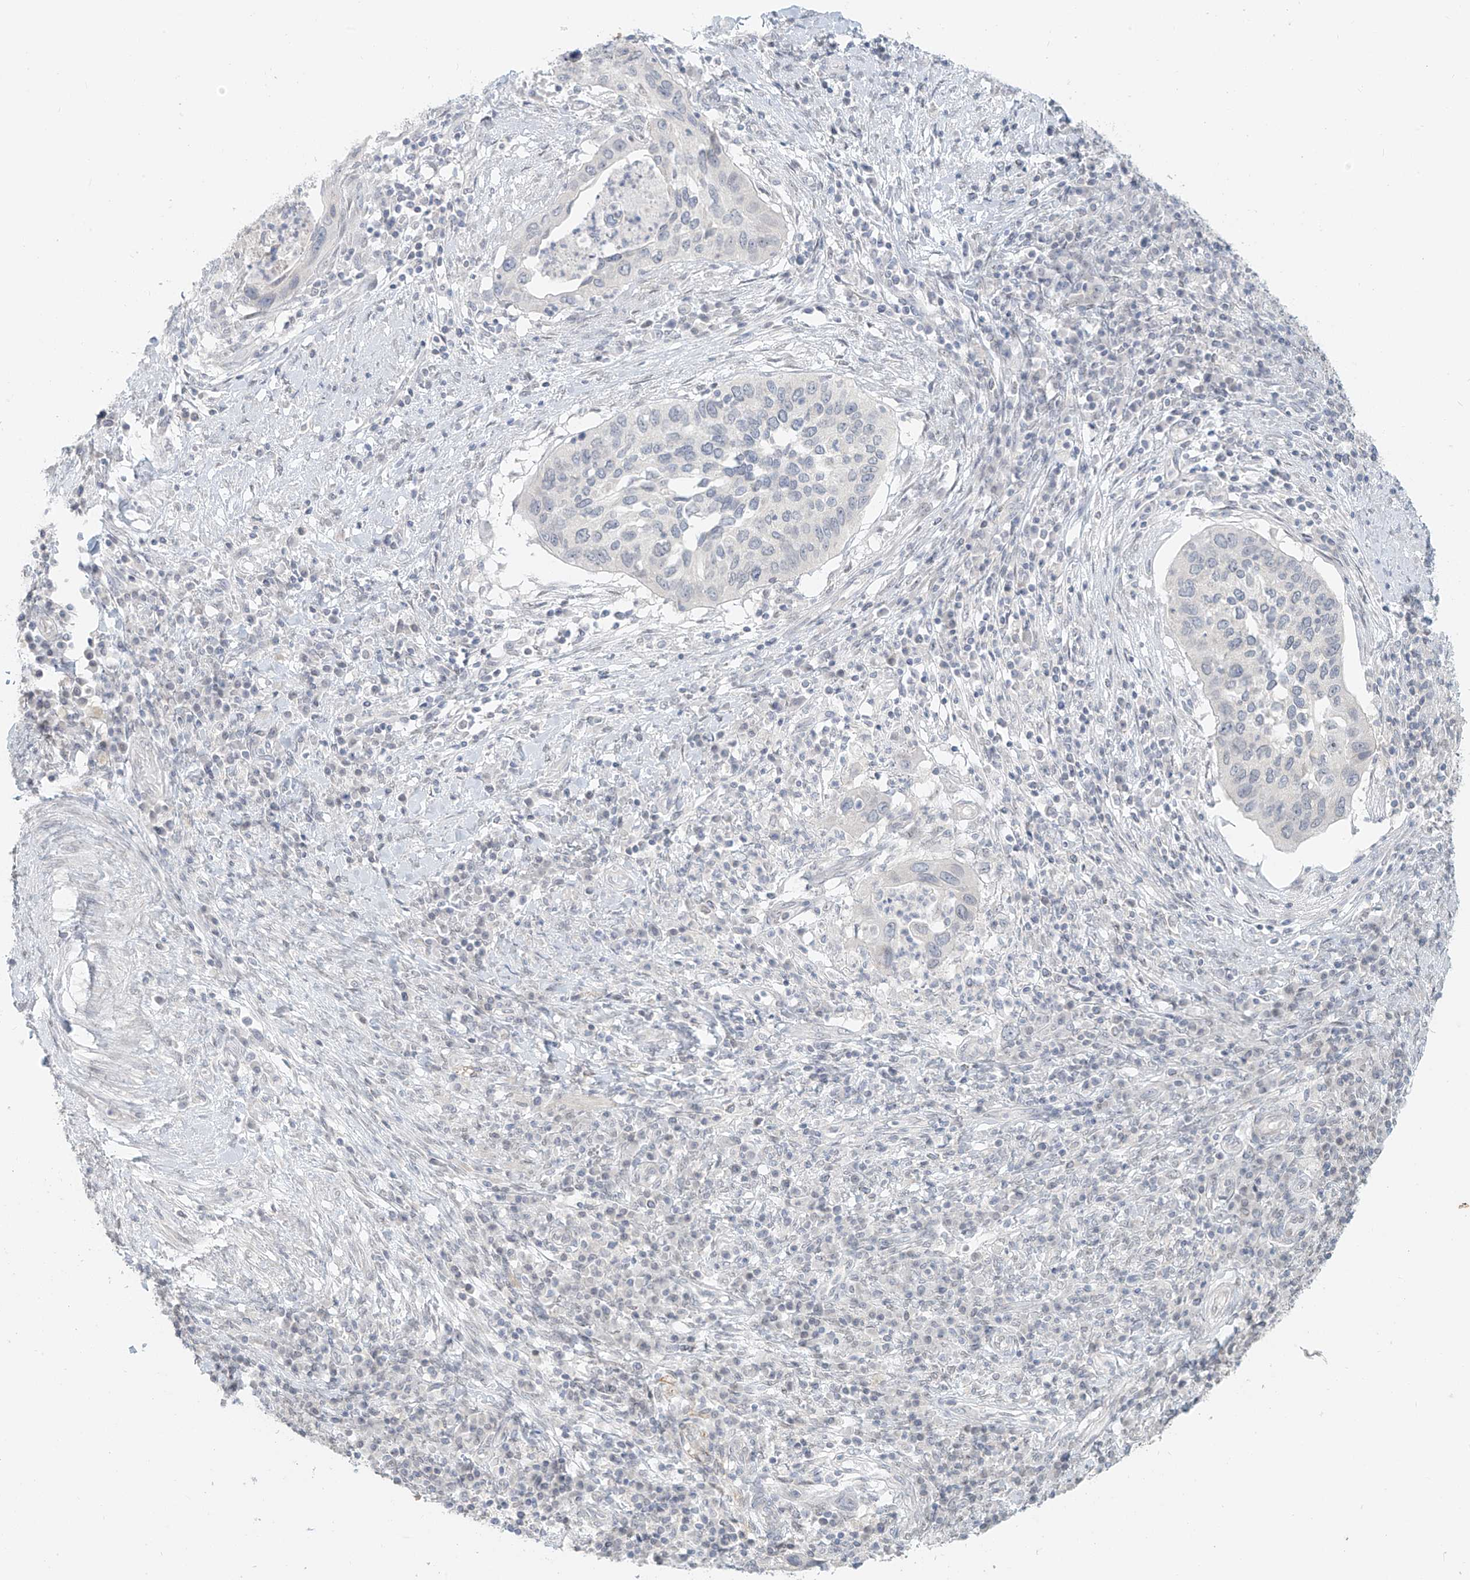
{"staining": {"intensity": "negative", "quantity": "none", "location": "none"}, "tissue": "cervical cancer", "cell_type": "Tumor cells", "image_type": "cancer", "snomed": [{"axis": "morphology", "description": "Squamous cell carcinoma, NOS"}, {"axis": "topography", "description": "Cervix"}], "caption": "Immunohistochemical staining of cervical cancer (squamous cell carcinoma) demonstrates no significant staining in tumor cells.", "gene": "OSBPL7", "patient": {"sex": "female", "age": 38}}